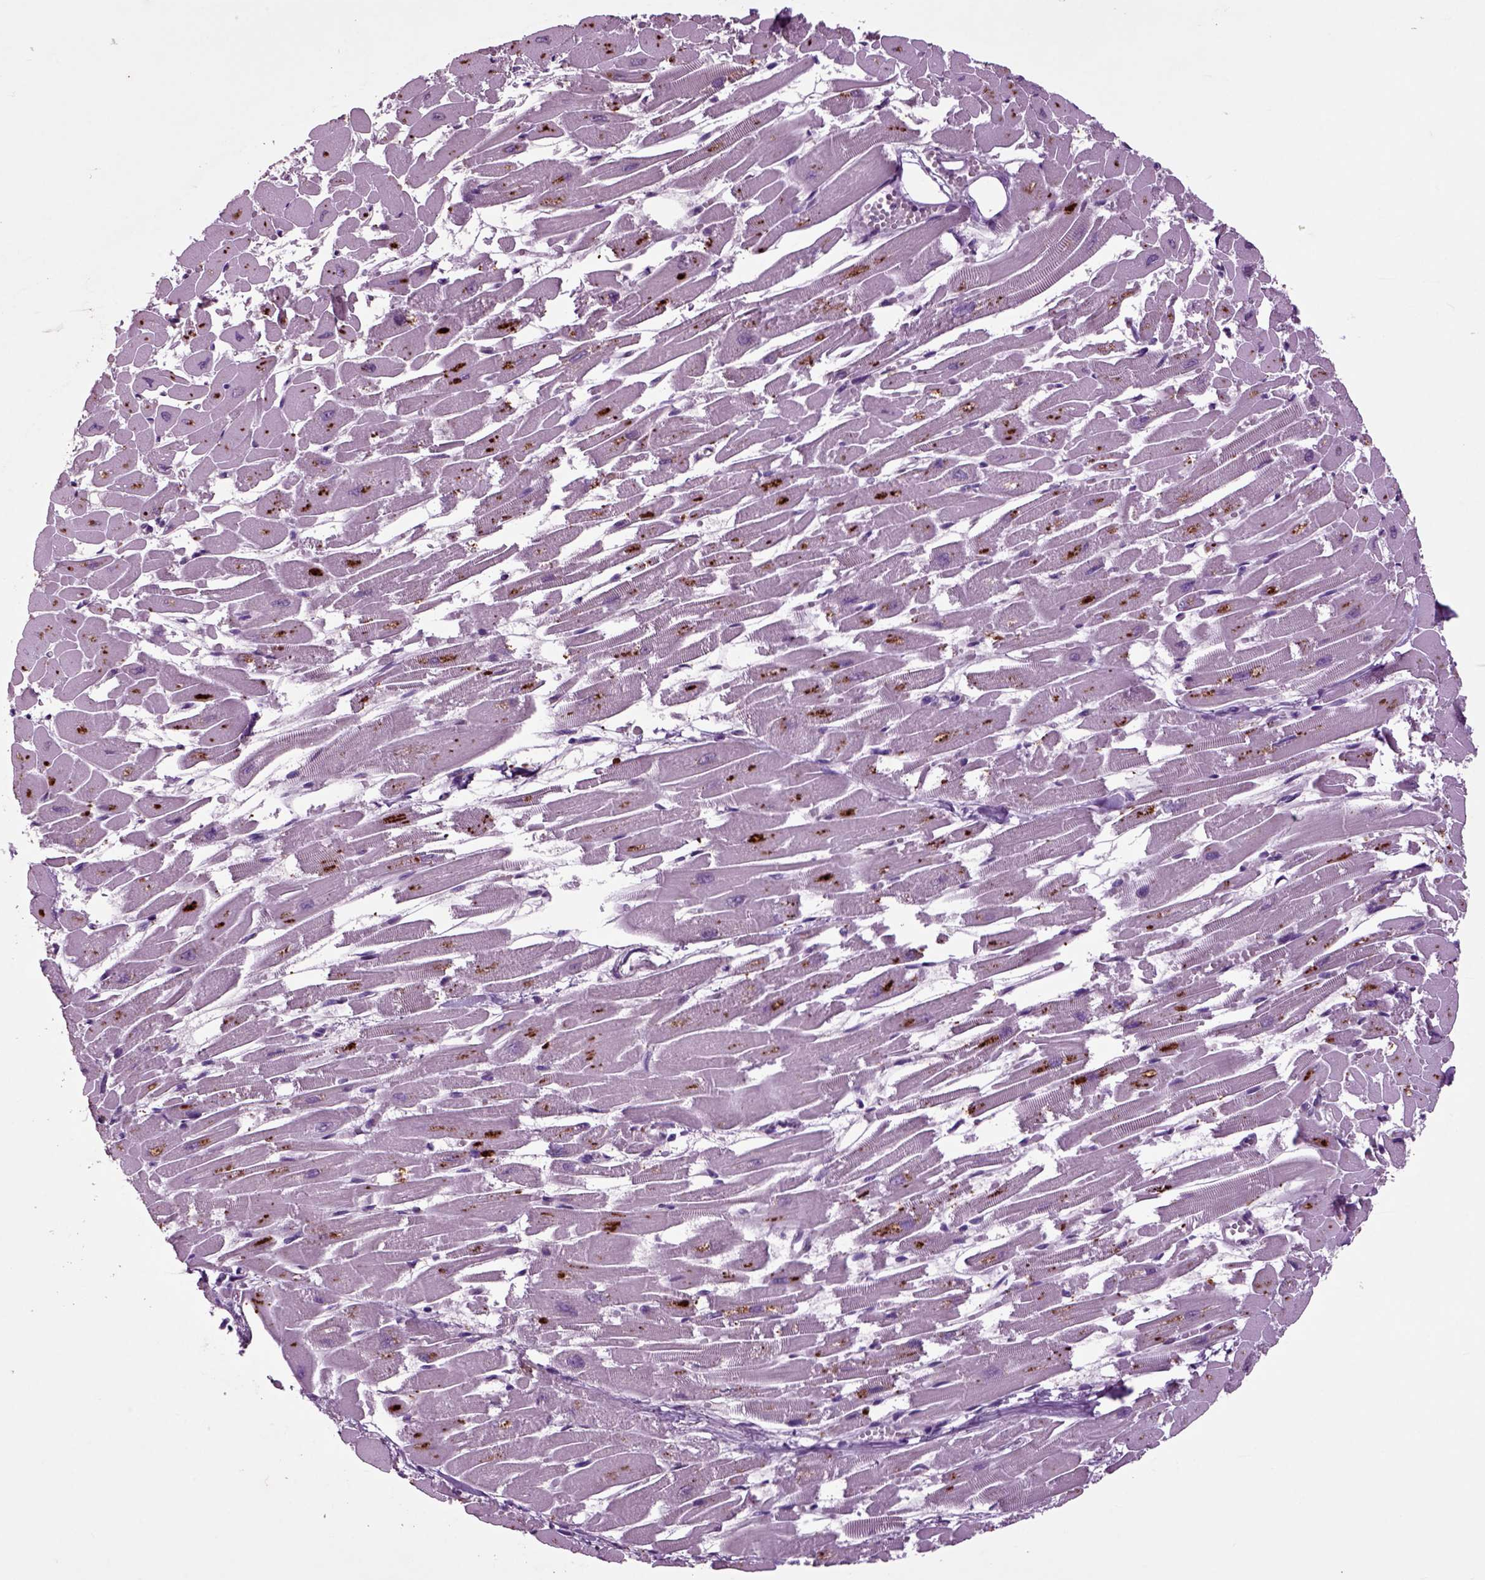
{"staining": {"intensity": "negative", "quantity": "none", "location": "none"}, "tissue": "heart muscle", "cell_type": "Cardiomyocytes", "image_type": "normal", "snomed": [{"axis": "morphology", "description": "Normal tissue, NOS"}, {"axis": "topography", "description": "Heart"}], "caption": "High power microscopy photomicrograph of an immunohistochemistry (IHC) histopathology image of normal heart muscle, revealing no significant expression in cardiomyocytes.", "gene": "CRHR1", "patient": {"sex": "female", "age": 52}}